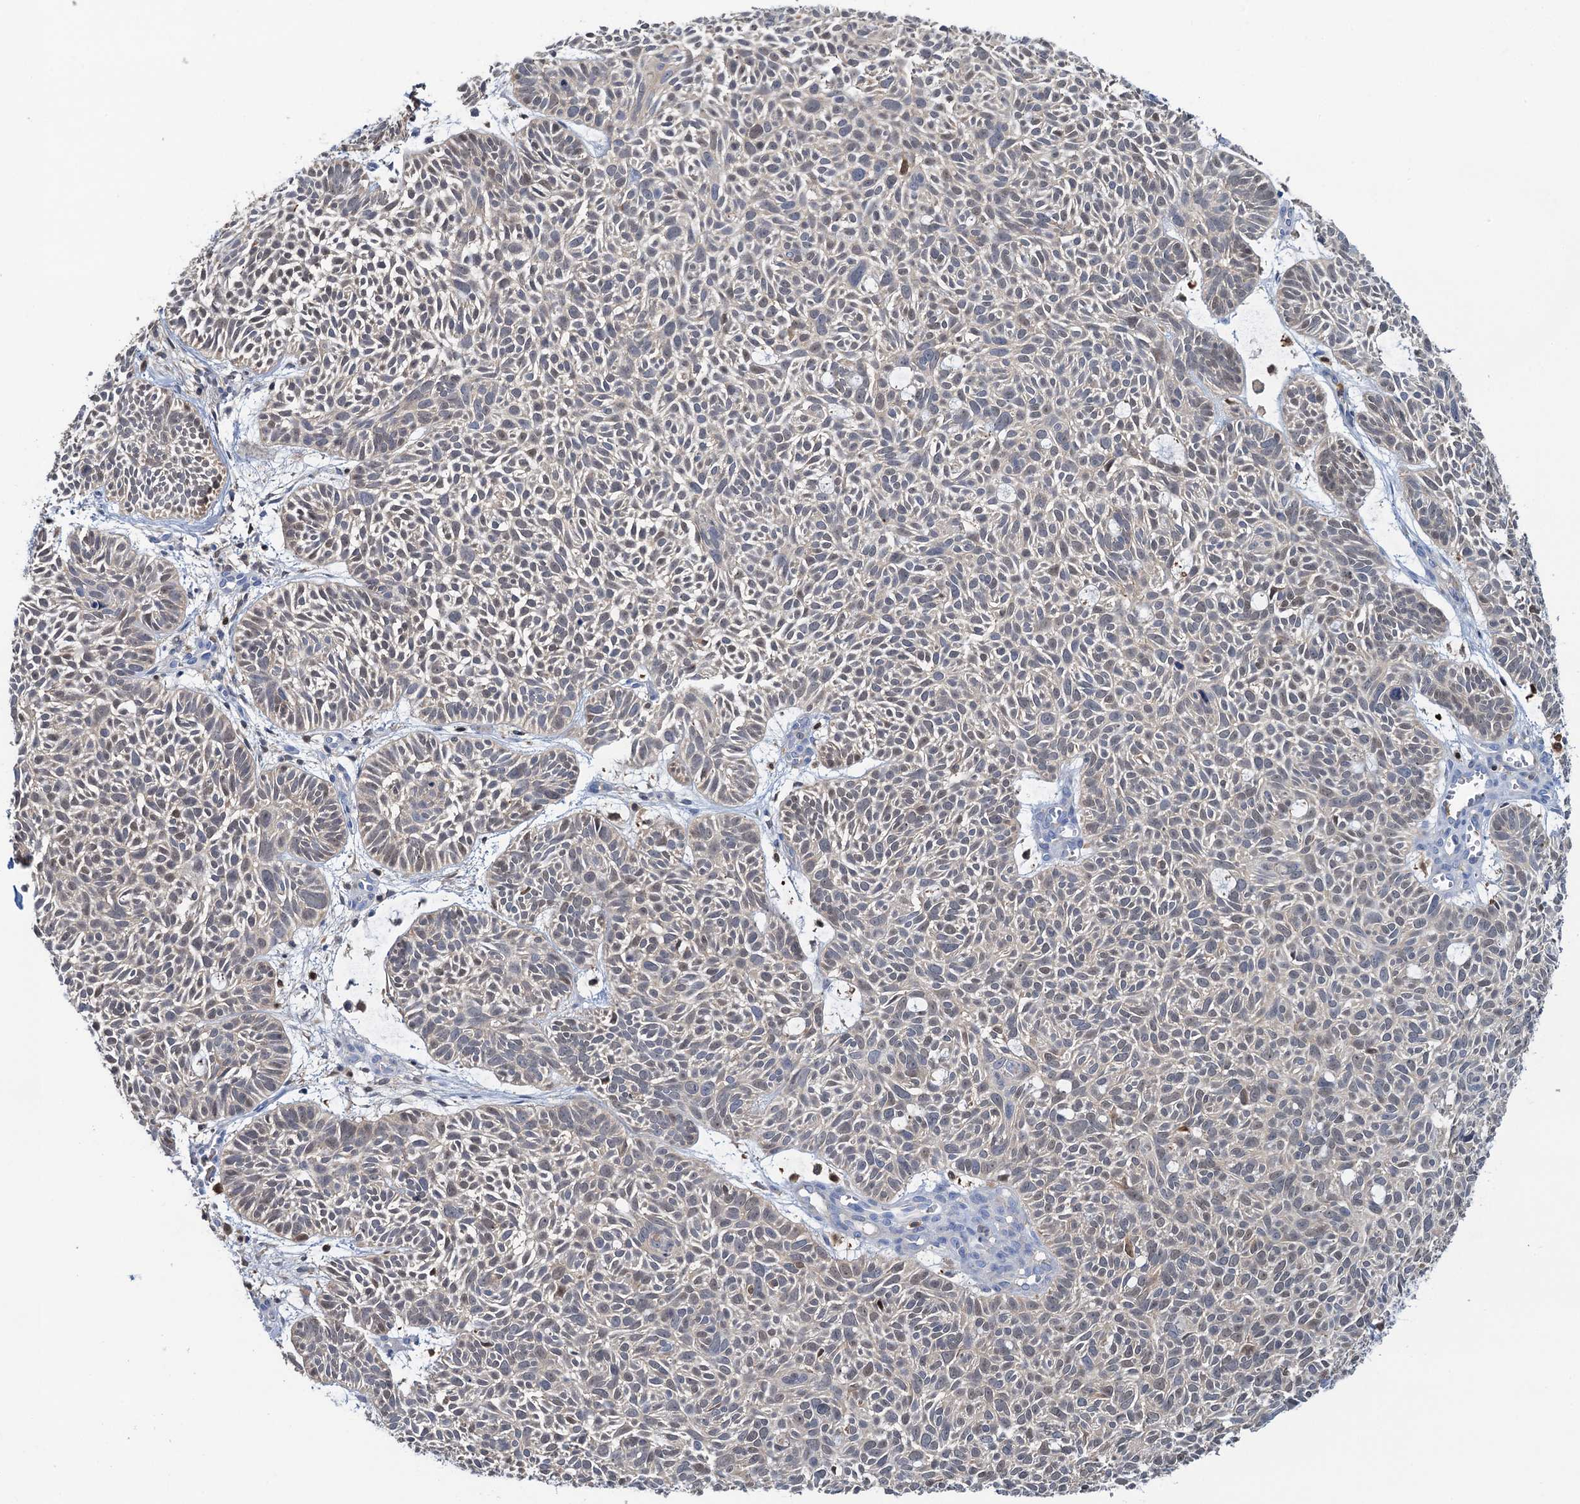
{"staining": {"intensity": "weak", "quantity": "<25%", "location": "nuclear"}, "tissue": "skin cancer", "cell_type": "Tumor cells", "image_type": "cancer", "snomed": [{"axis": "morphology", "description": "Basal cell carcinoma"}, {"axis": "topography", "description": "Skin"}], "caption": "Micrograph shows no protein expression in tumor cells of basal cell carcinoma (skin) tissue.", "gene": "FAH", "patient": {"sex": "male", "age": 69}}